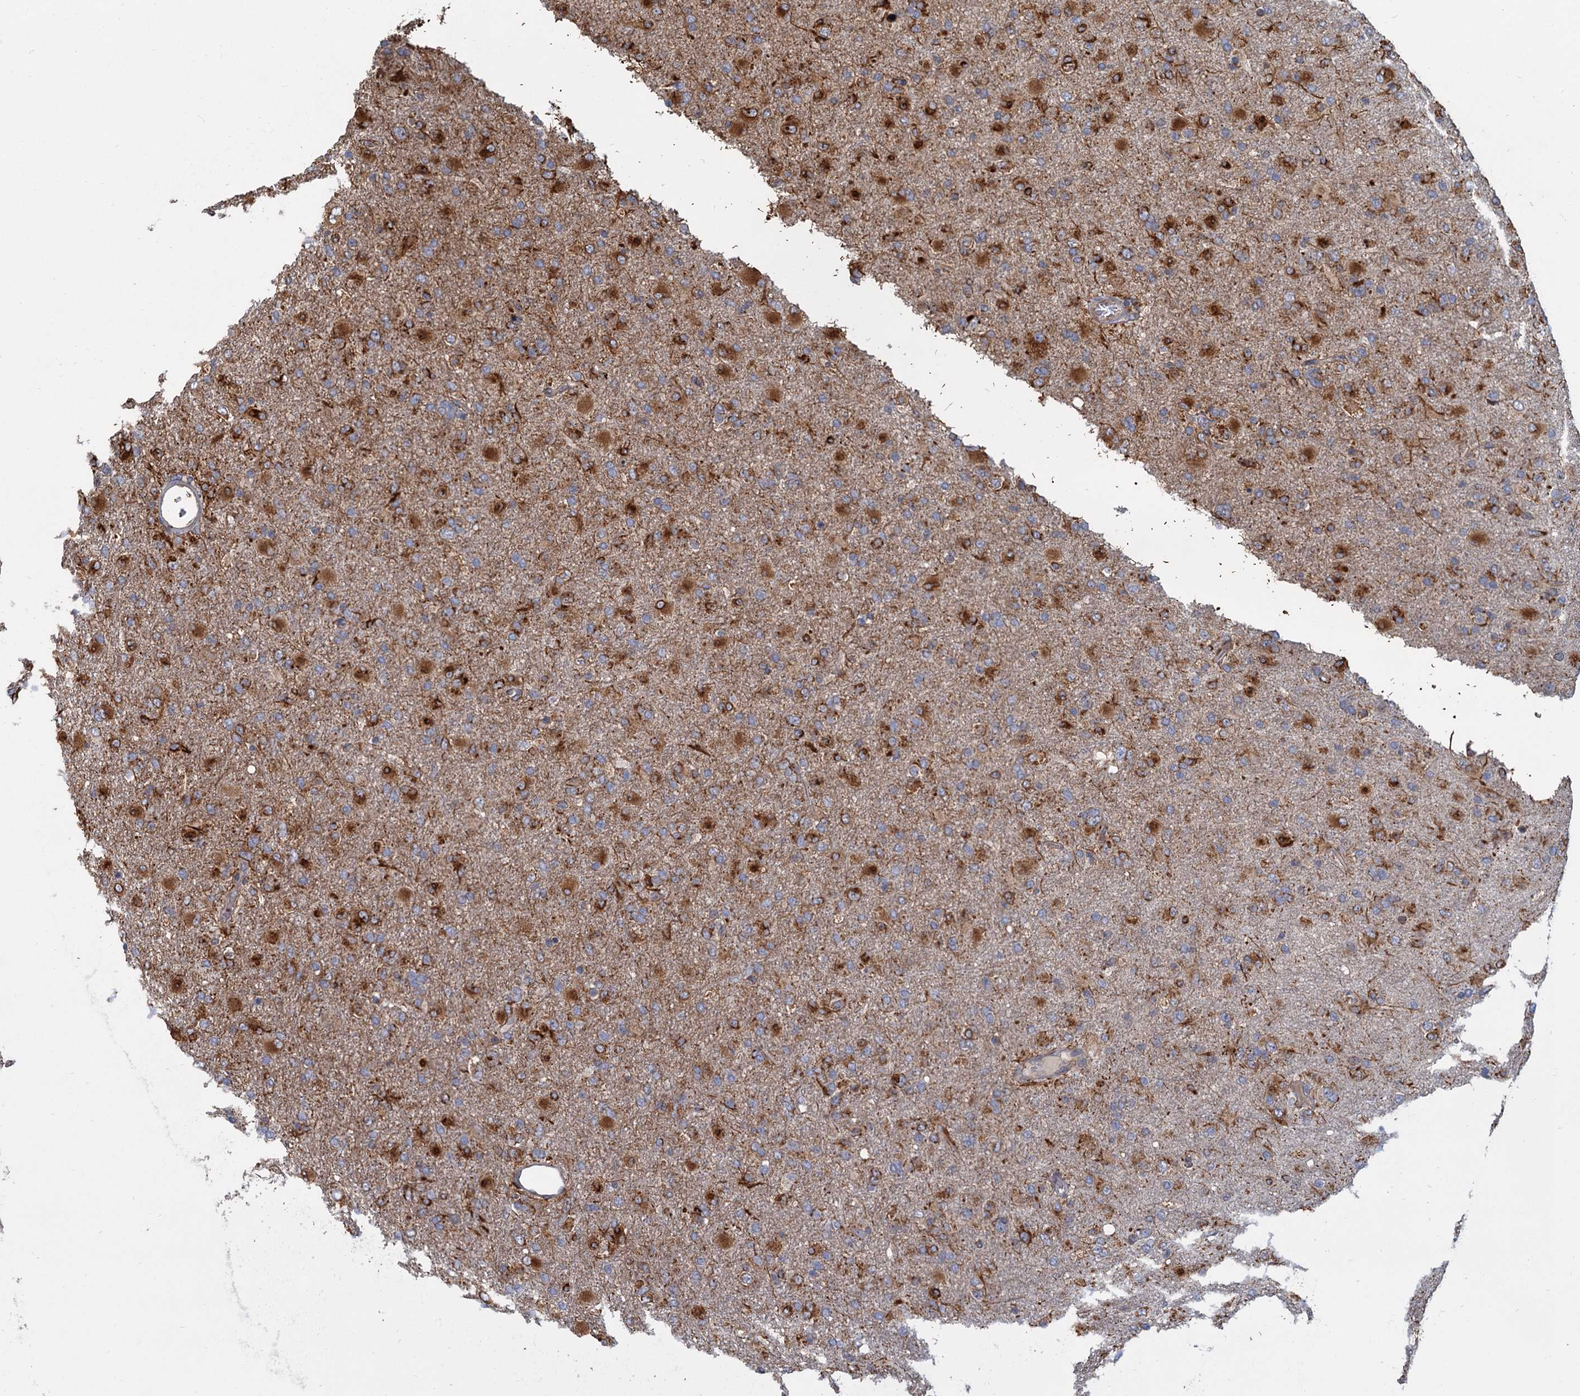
{"staining": {"intensity": "moderate", "quantity": "25%-75%", "location": "cytoplasmic/membranous"}, "tissue": "glioma", "cell_type": "Tumor cells", "image_type": "cancer", "snomed": [{"axis": "morphology", "description": "Glioma, malignant, Low grade"}, {"axis": "topography", "description": "Brain"}], "caption": "Human glioma stained with a brown dye exhibits moderate cytoplasmic/membranous positive staining in about 25%-75% of tumor cells.", "gene": "LRRC51", "patient": {"sex": "male", "age": 65}}